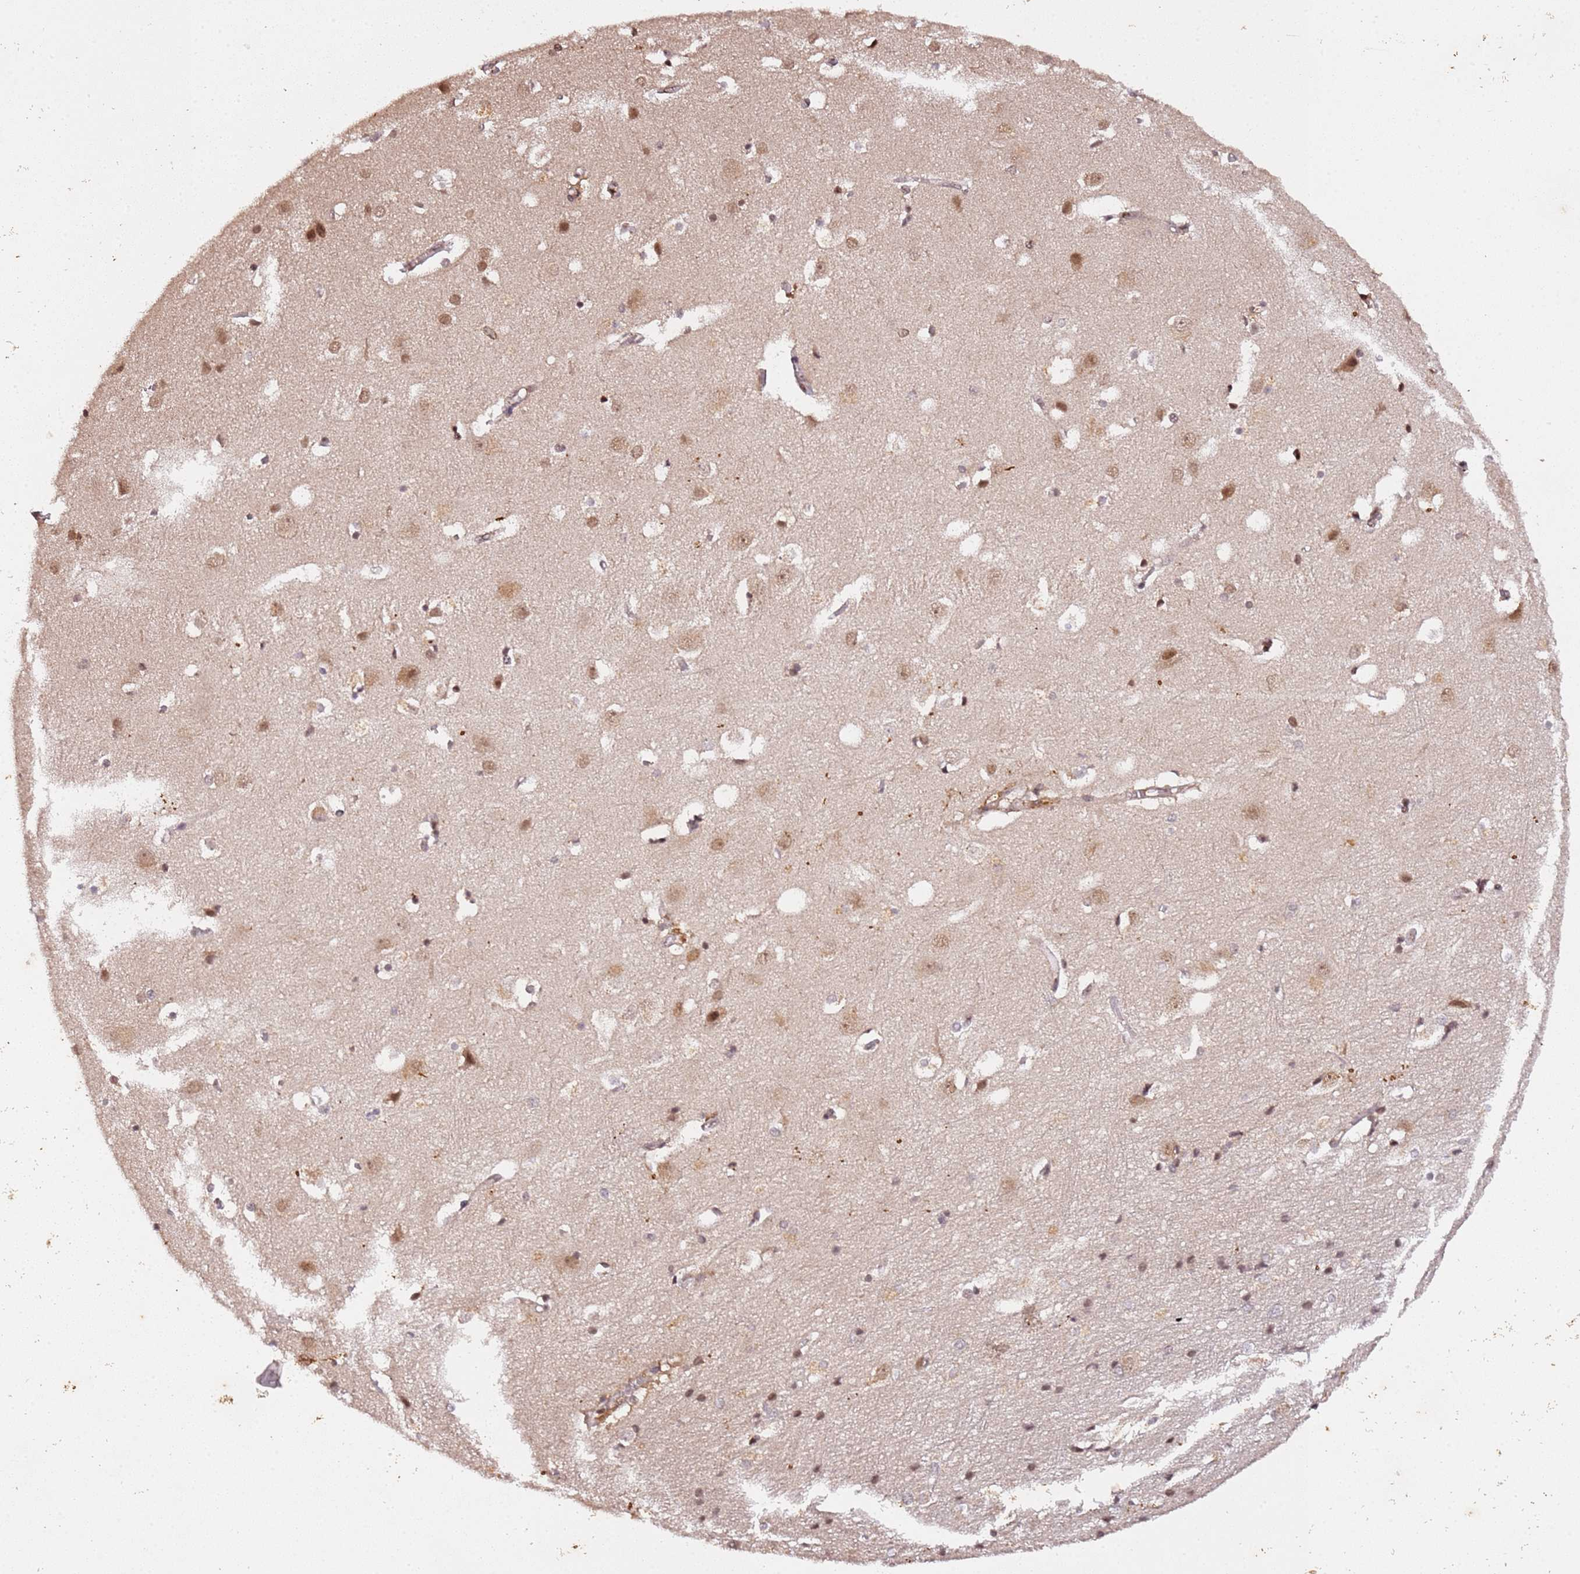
{"staining": {"intensity": "moderate", "quantity": "25%-75%", "location": "cytoplasmic/membranous,nuclear"}, "tissue": "cerebral cortex", "cell_type": "Endothelial cells", "image_type": "normal", "snomed": [{"axis": "morphology", "description": "Normal tissue, NOS"}, {"axis": "topography", "description": "Cerebral cortex"}], "caption": "Immunohistochemical staining of benign human cerebral cortex exhibits moderate cytoplasmic/membranous,nuclear protein positivity in about 25%-75% of endothelial cells.", "gene": "COL1A2", "patient": {"sex": "male", "age": 54}}